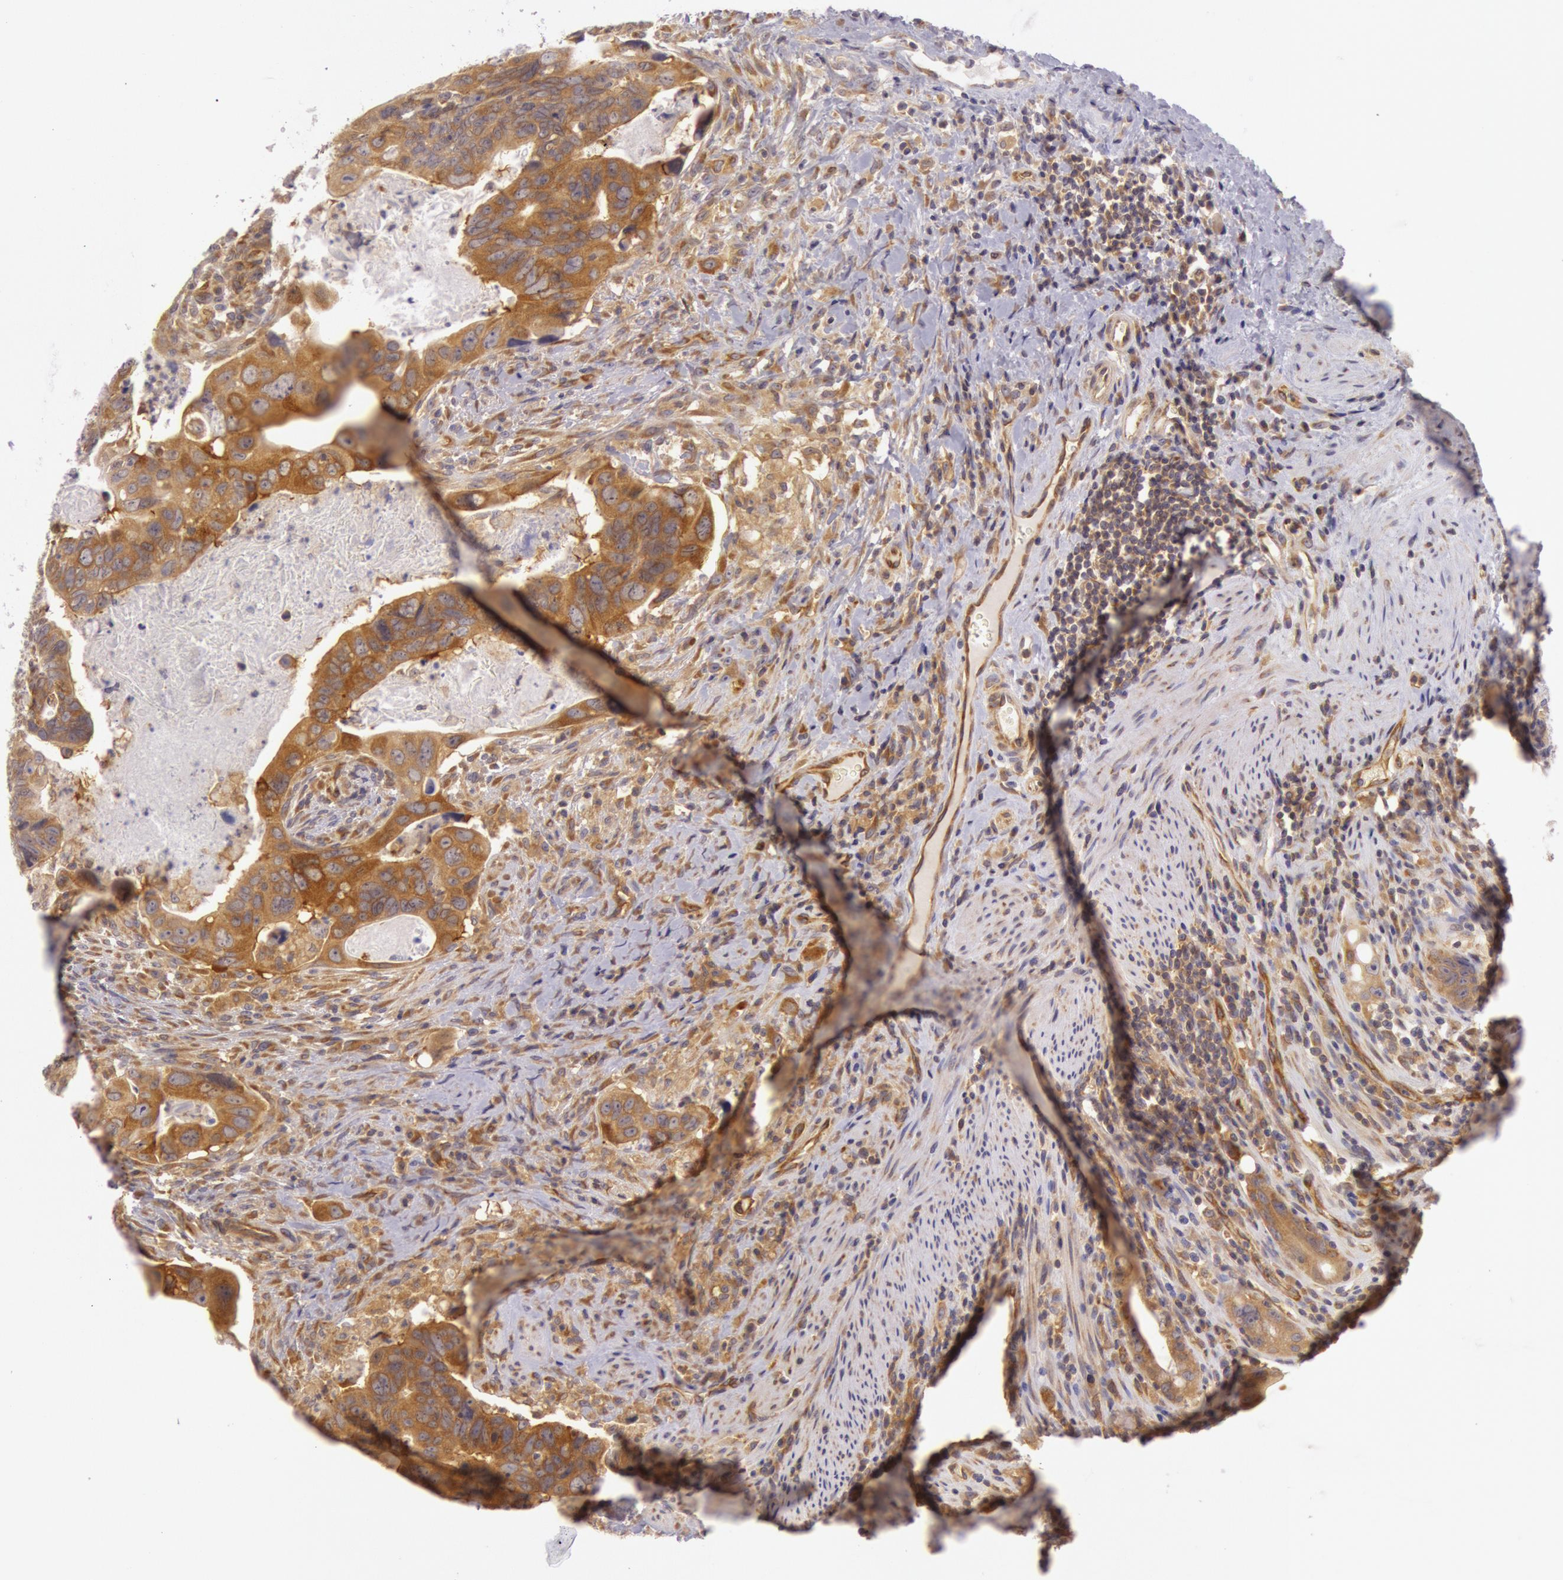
{"staining": {"intensity": "moderate", "quantity": ">75%", "location": "cytoplasmic/membranous"}, "tissue": "colorectal cancer", "cell_type": "Tumor cells", "image_type": "cancer", "snomed": [{"axis": "morphology", "description": "Adenocarcinoma, NOS"}, {"axis": "topography", "description": "Rectum"}], "caption": "A medium amount of moderate cytoplasmic/membranous positivity is seen in about >75% of tumor cells in colorectal adenocarcinoma tissue.", "gene": "CHUK", "patient": {"sex": "male", "age": 53}}